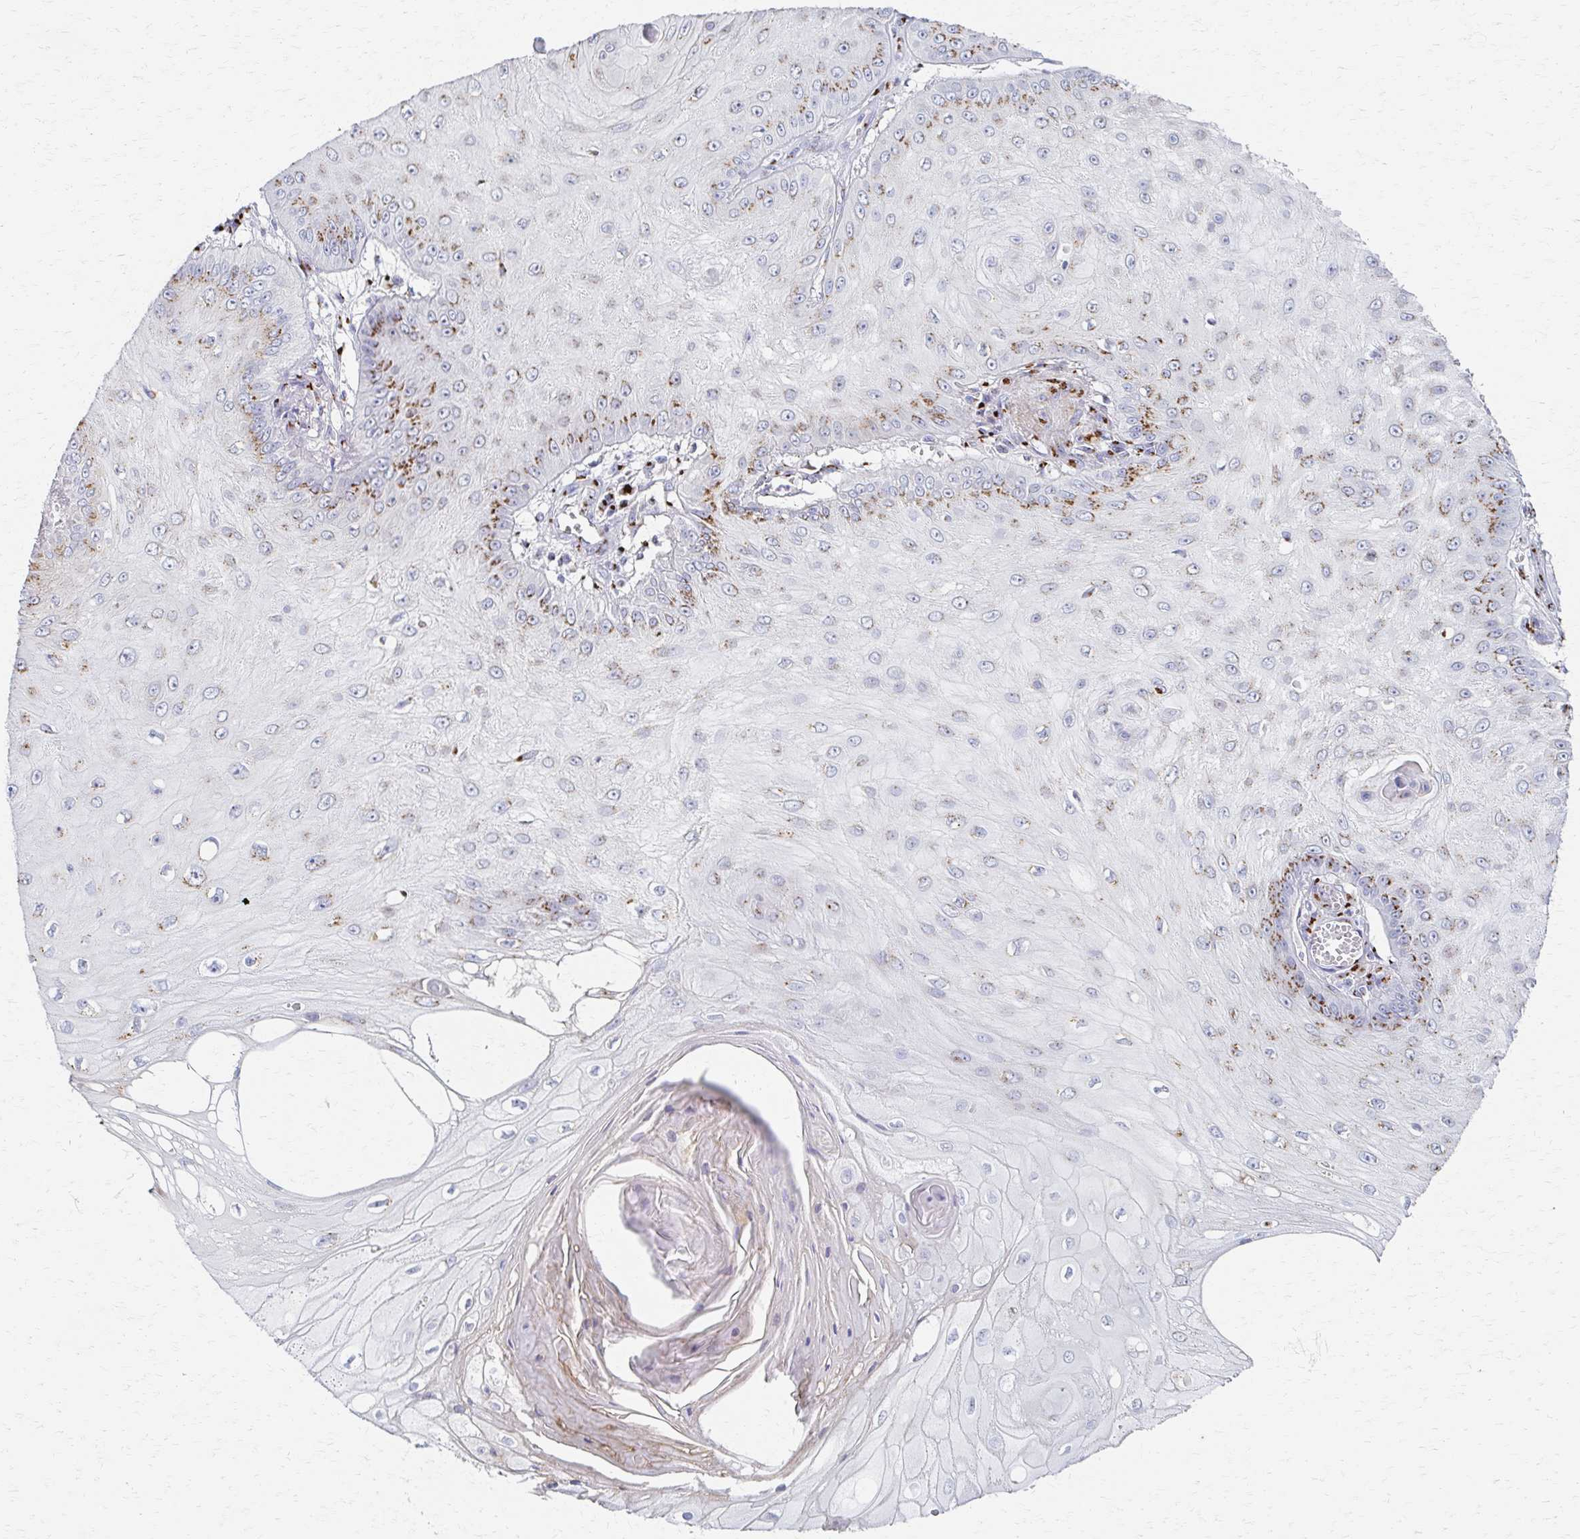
{"staining": {"intensity": "moderate", "quantity": "25%-75%", "location": "cytoplasmic/membranous"}, "tissue": "skin cancer", "cell_type": "Tumor cells", "image_type": "cancer", "snomed": [{"axis": "morphology", "description": "Squamous cell carcinoma, NOS"}, {"axis": "topography", "description": "Skin"}], "caption": "IHC photomicrograph of neoplastic tissue: human skin squamous cell carcinoma stained using IHC shows medium levels of moderate protein expression localized specifically in the cytoplasmic/membranous of tumor cells, appearing as a cytoplasmic/membranous brown color.", "gene": "TM9SF1", "patient": {"sex": "male", "age": 70}}